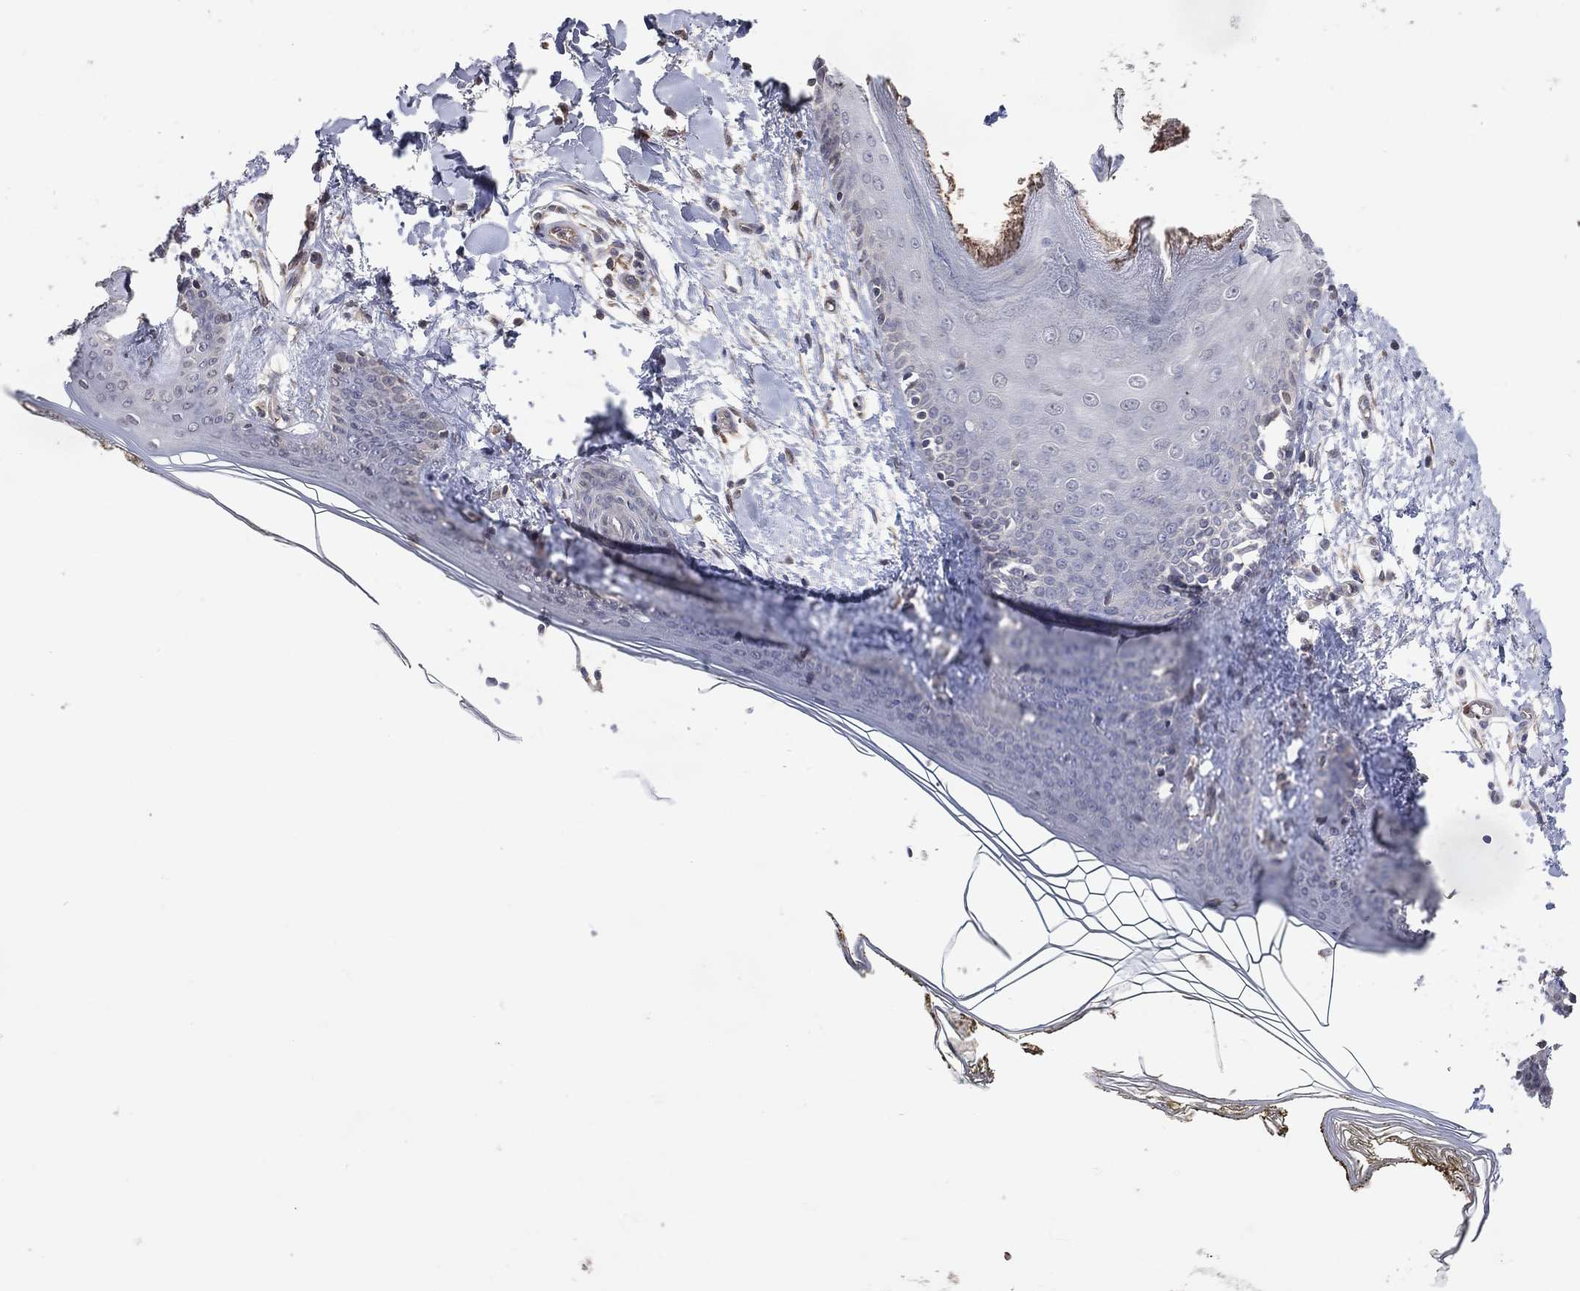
{"staining": {"intensity": "negative", "quantity": "none", "location": "none"}, "tissue": "skin", "cell_type": "Fibroblasts", "image_type": "normal", "snomed": [{"axis": "morphology", "description": "Normal tissue, NOS"}, {"axis": "morphology", "description": "Malignant melanoma, NOS"}, {"axis": "topography", "description": "Skin"}], "caption": "Fibroblasts show no significant protein positivity in unremarkable skin. (DAB (3,3'-diaminobenzidine) immunohistochemistry (IHC) with hematoxylin counter stain).", "gene": "DNAH7", "patient": {"sex": "female", "age": 34}}